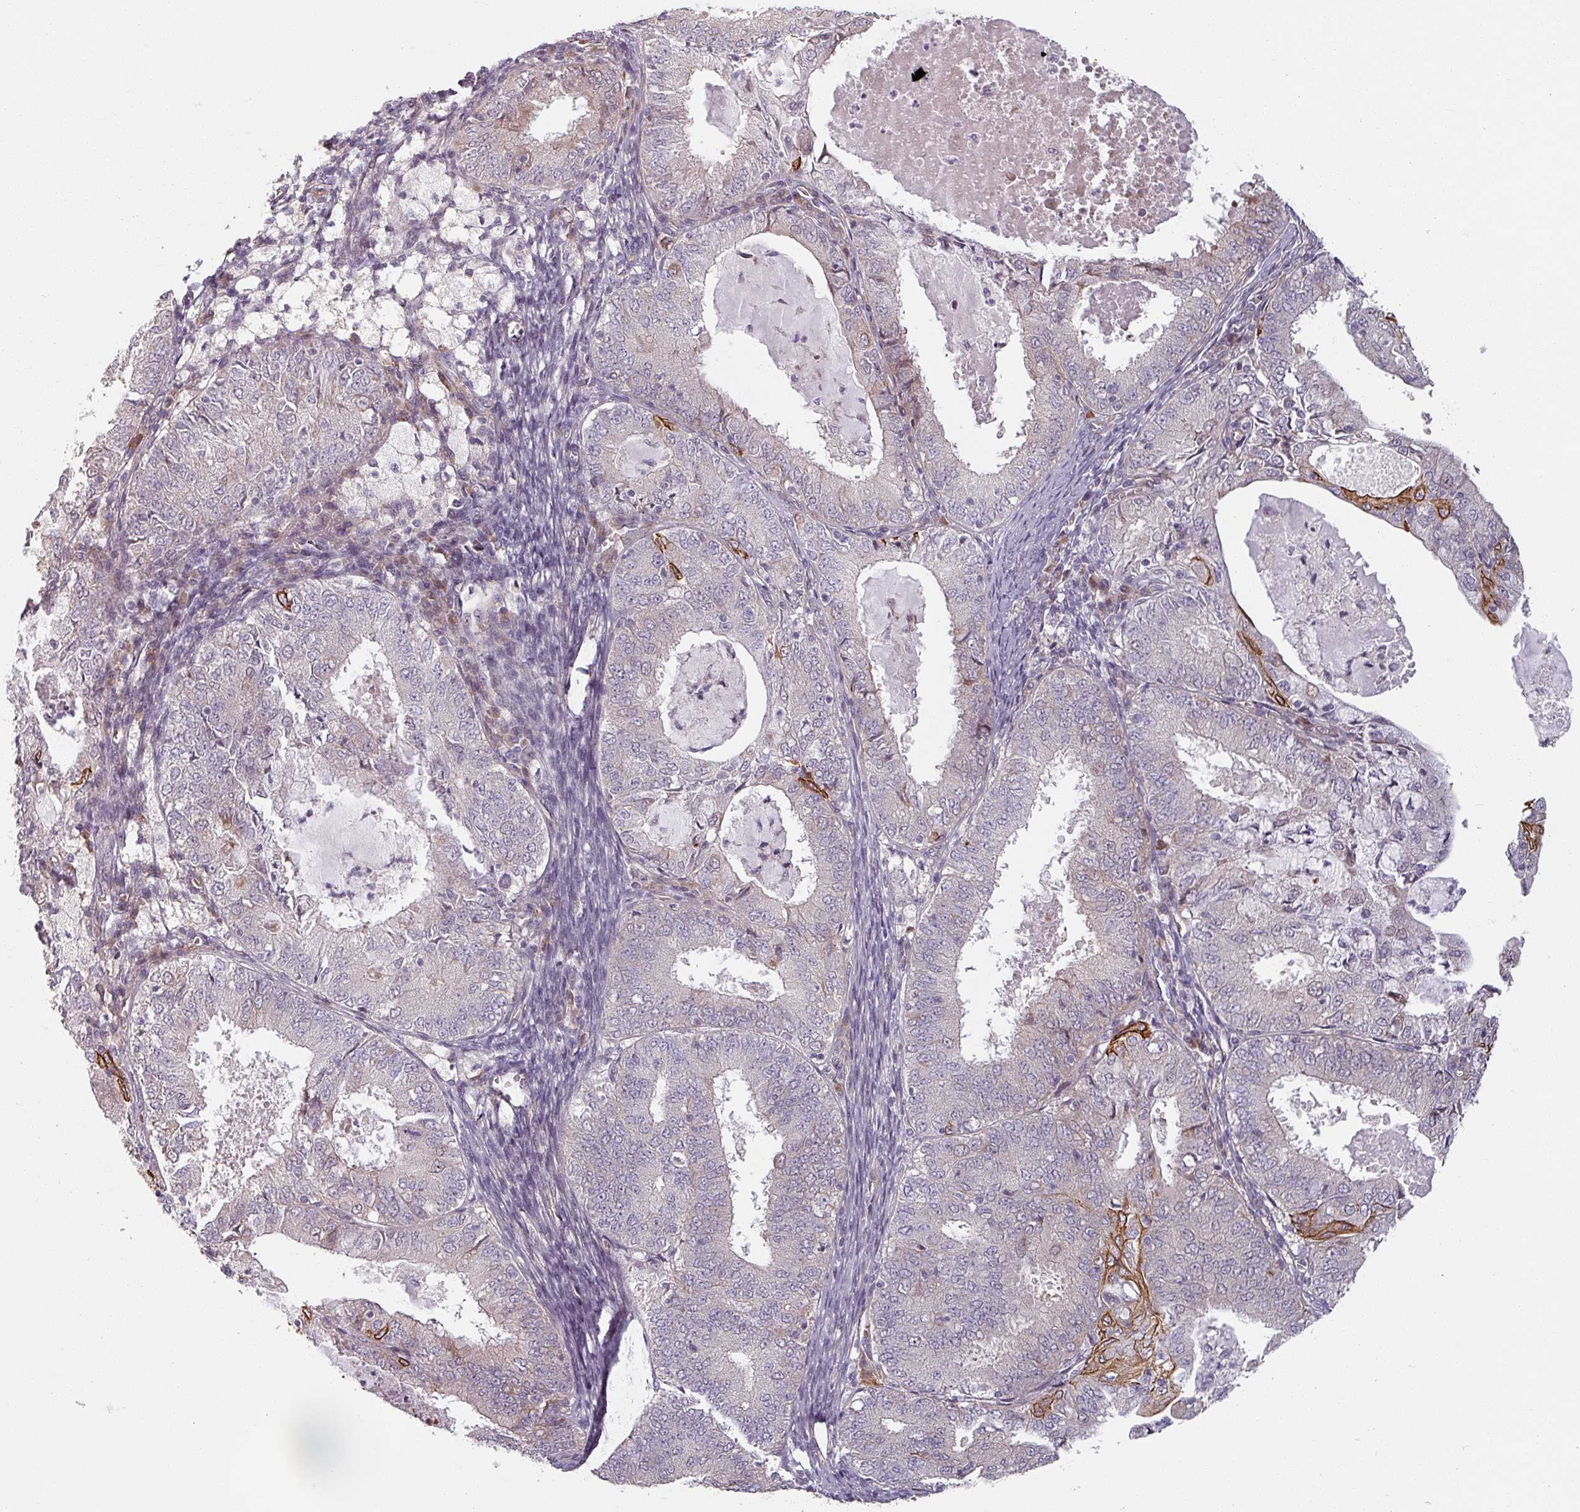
{"staining": {"intensity": "strong", "quantity": "<25%", "location": "cytoplasmic/membranous"}, "tissue": "endometrial cancer", "cell_type": "Tumor cells", "image_type": "cancer", "snomed": [{"axis": "morphology", "description": "Adenocarcinoma, NOS"}, {"axis": "topography", "description": "Endometrium"}], "caption": "This is a micrograph of IHC staining of endometrial adenocarcinoma, which shows strong expression in the cytoplasmic/membranous of tumor cells.", "gene": "C4BPB", "patient": {"sex": "female", "age": 57}}